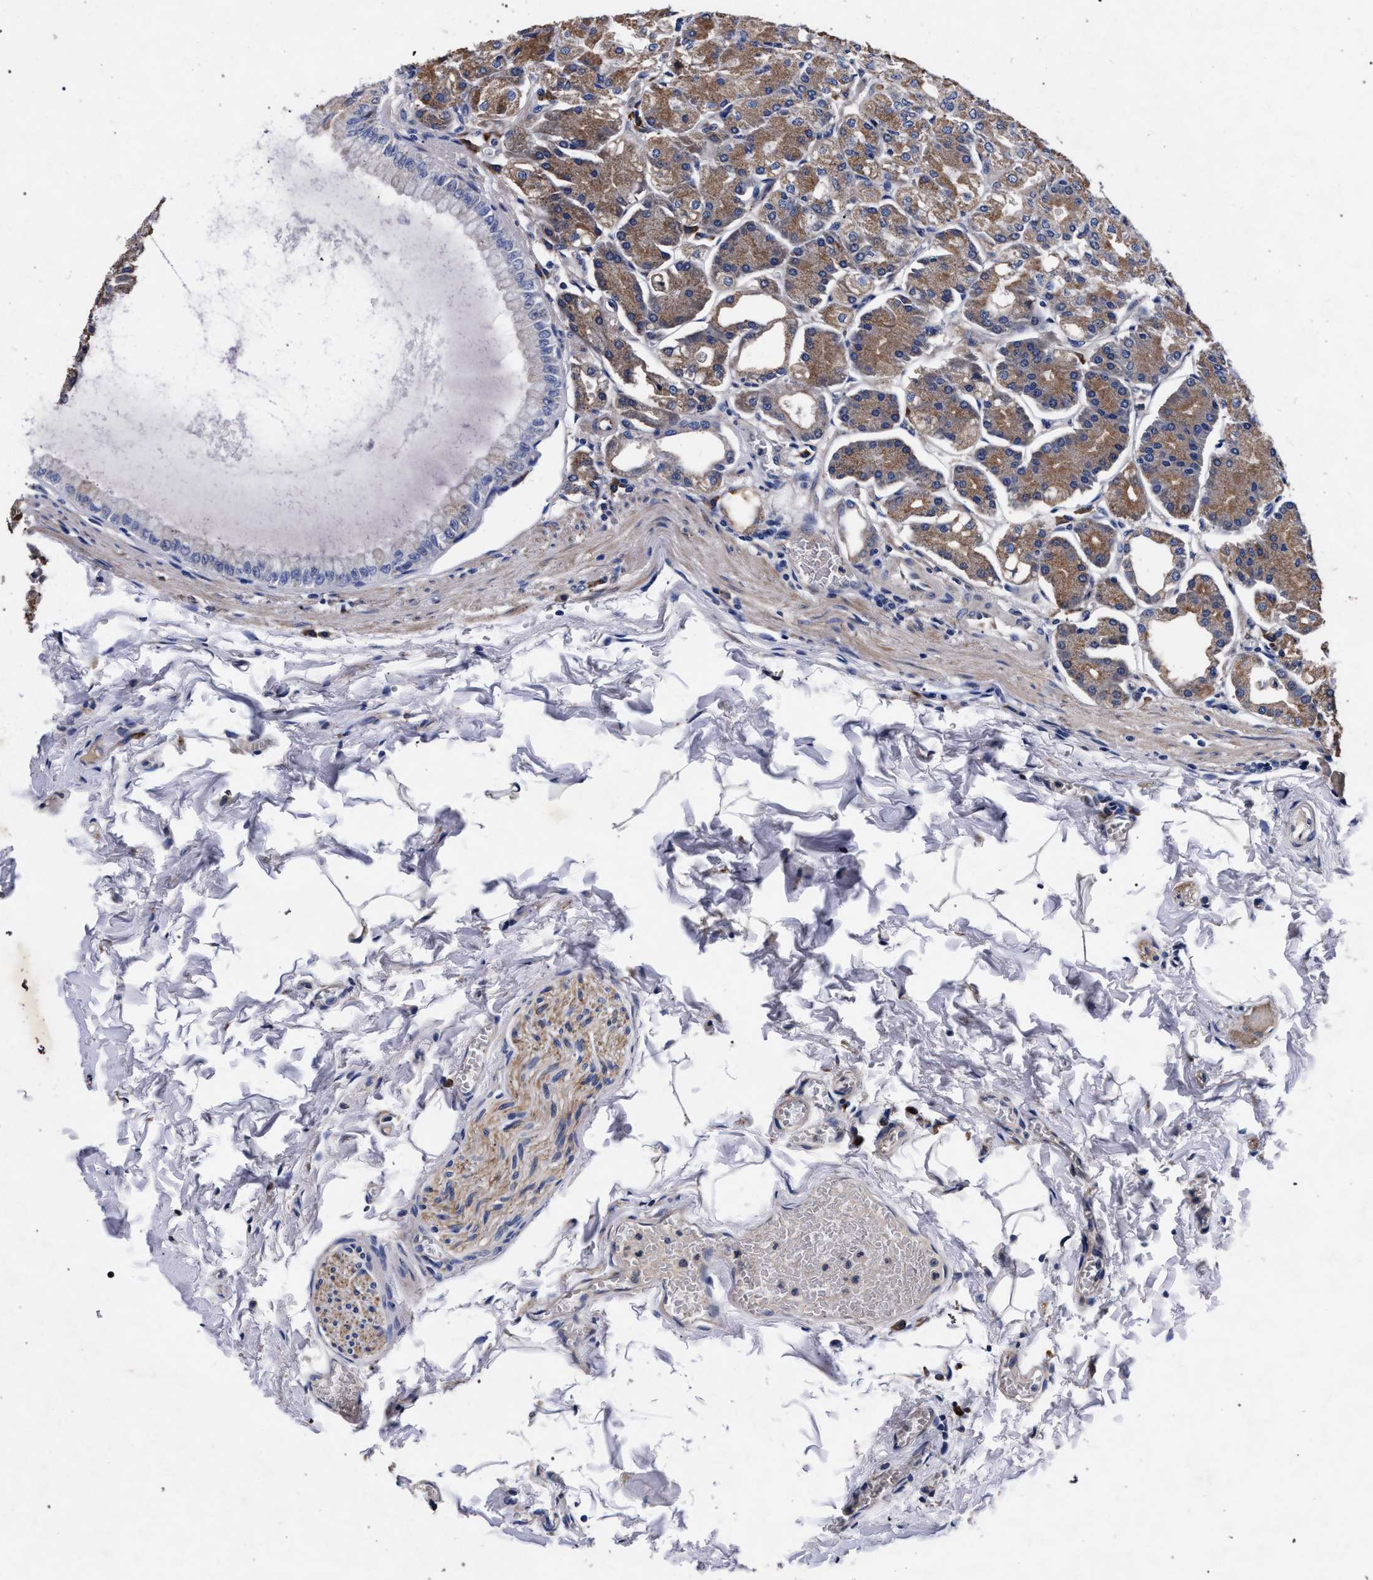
{"staining": {"intensity": "moderate", "quantity": ">75%", "location": "cytoplasmic/membranous"}, "tissue": "stomach", "cell_type": "Glandular cells", "image_type": "normal", "snomed": [{"axis": "morphology", "description": "Normal tissue, NOS"}, {"axis": "topography", "description": "Stomach, lower"}], "caption": "Glandular cells exhibit medium levels of moderate cytoplasmic/membranous positivity in about >75% of cells in benign stomach. (DAB (3,3'-diaminobenzidine) IHC, brown staining for protein, blue staining for nuclei).", "gene": "CFAP95", "patient": {"sex": "male", "age": 71}}